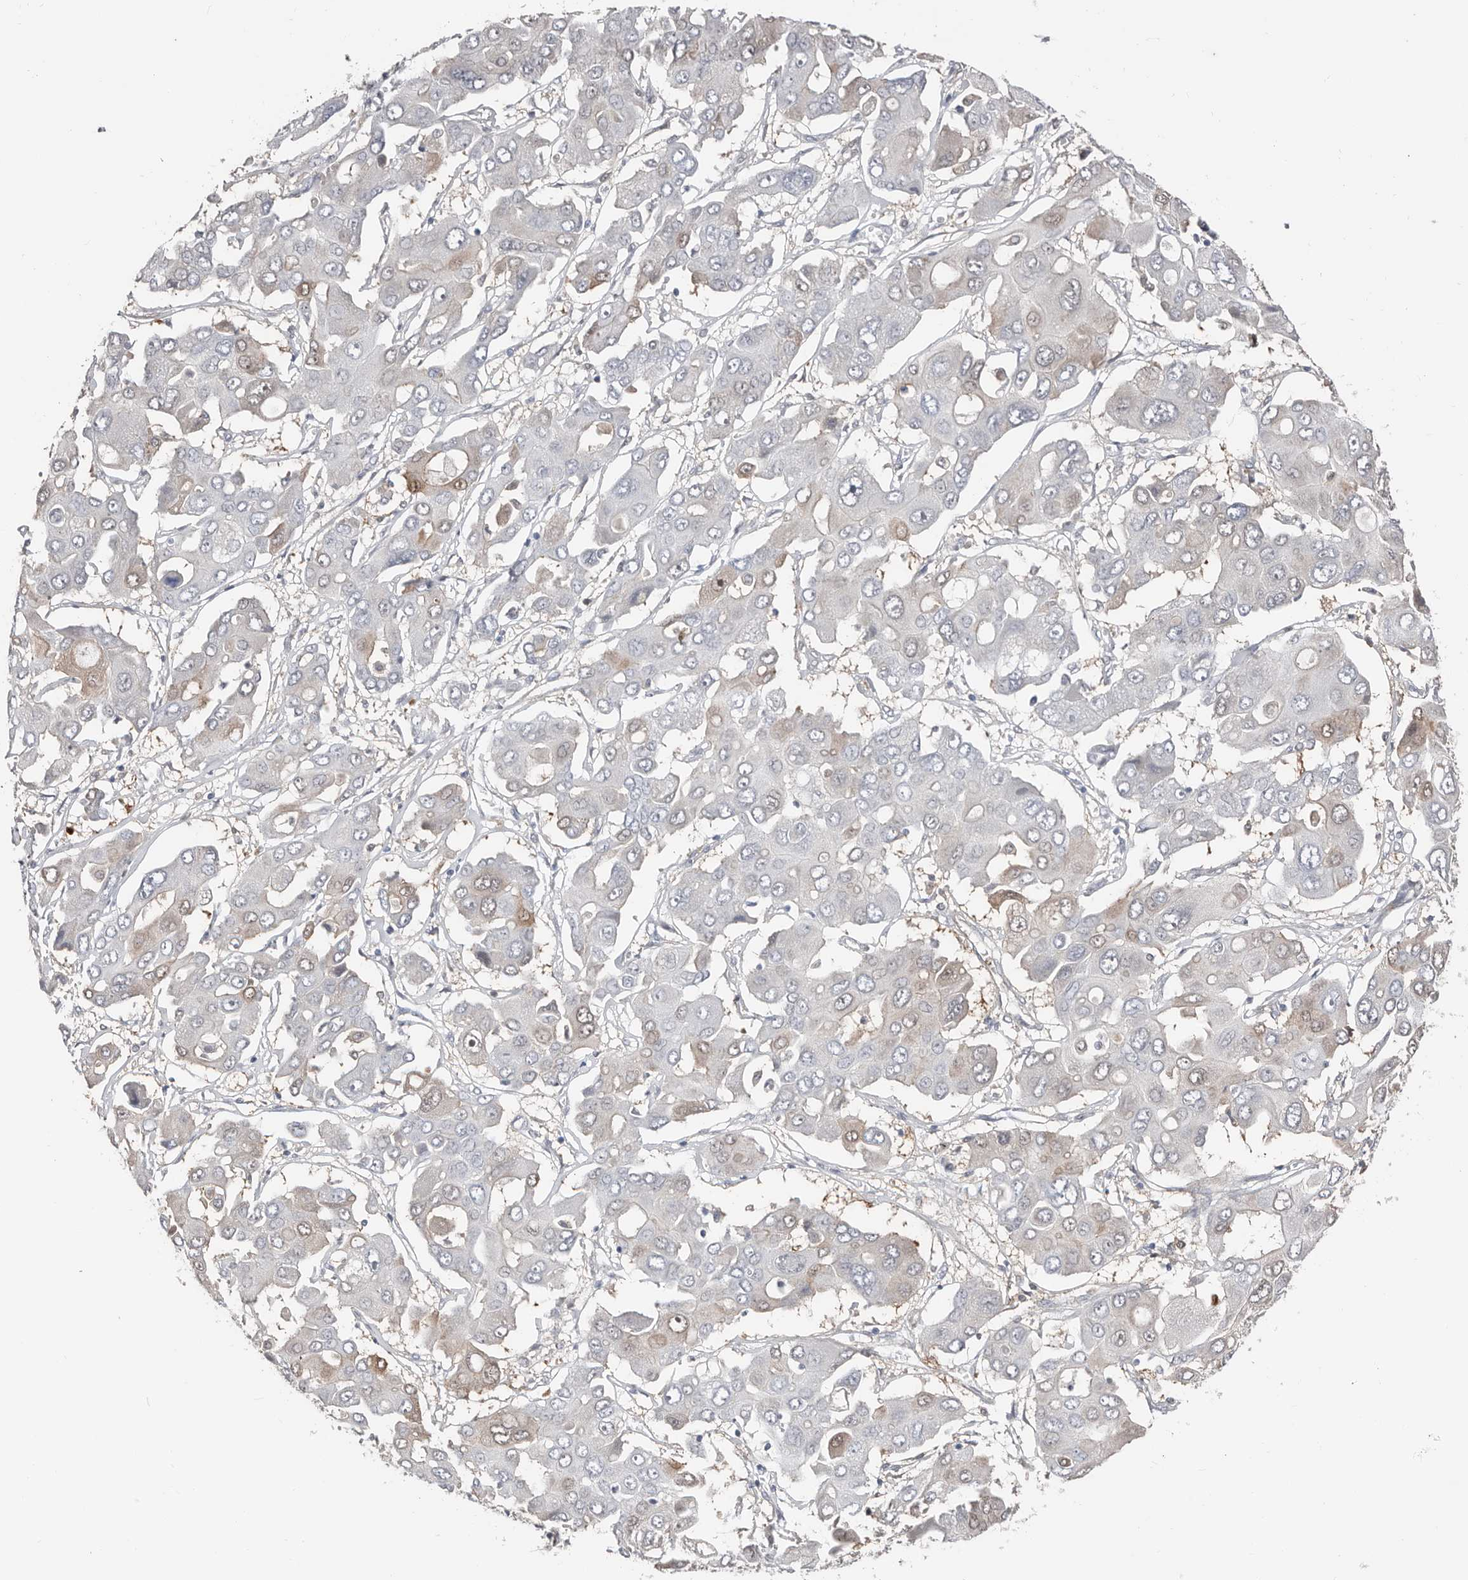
{"staining": {"intensity": "weak", "quantity": "<25%", "location": "cytoplasmic/membranous"}, "tissue": "liver cancer", "cell_type": "Tumor cells", "image_type": "cancer", "snomed": [{"axis": "morphology", "description": "Cholangiocarcinoma"}, {"axis": "topography", "description": "Liver"}], "caption": "This micrograph is of liver cancer (cholangiocarcinoma) stained with immunohistochemistry (IHC) to label a protein in brown with the nuclei are counter-stained blue. There is no staining in tumor cells. Brightfield microscopy of immunohistochemistry (IHC) stained with DAB (3,3'-diaminobenzidine) (brown) and hematoxylin (blue), captured at high magnification.", "gene": "ASRGL1", "patient": {"sex": "male", "age": 67}}